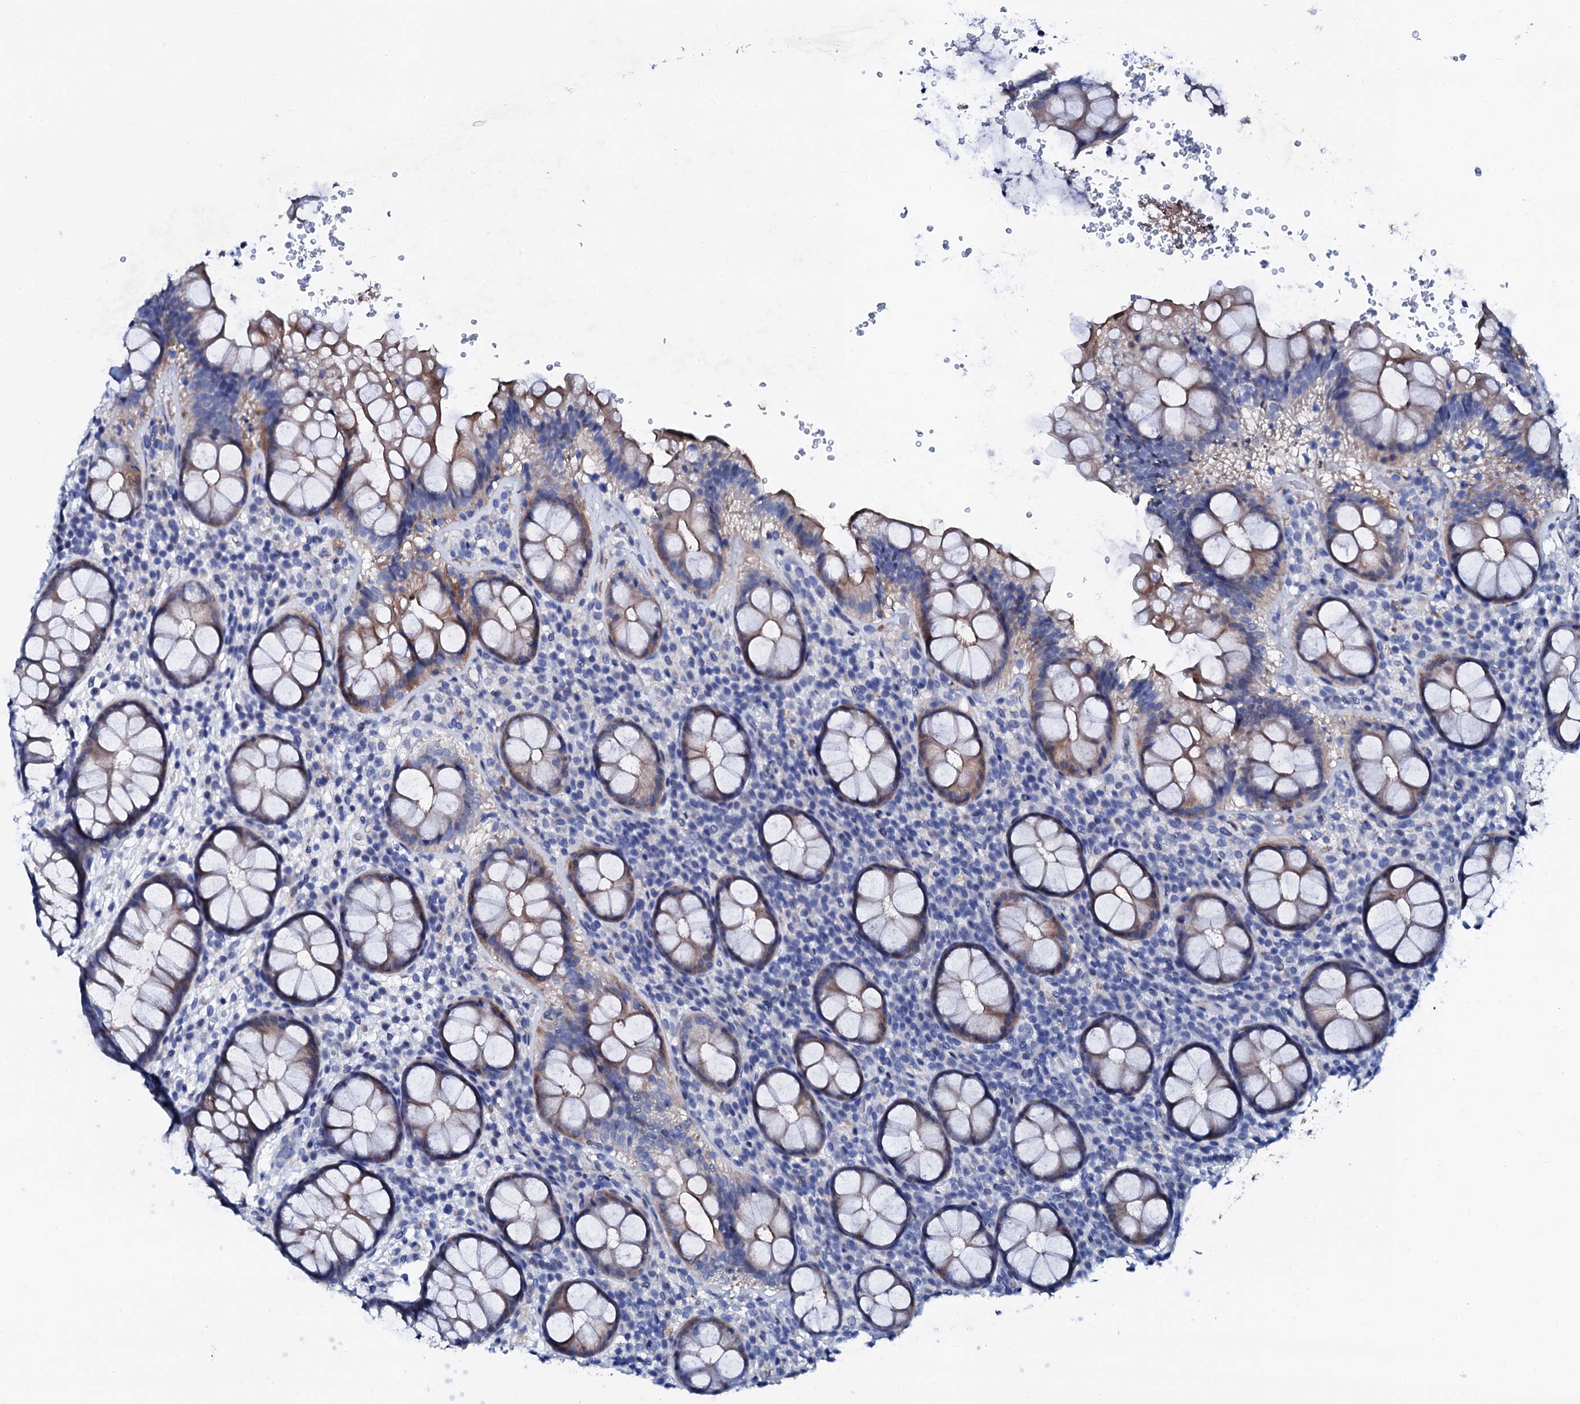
{"staining": {"intensity": "moderate", "quantity": "25%-75%", "location": "cytoplasmic/membranous"}, "tissue": "rectum", "cell_type": "Glandular cells", "image_type": "normal", "snomed": [{"axis": "morphology", "description": "Normal tissue, NOS"}, {"axis": "topography", "description": "Rectum"}], "caption": "Immunohistochemistry of benign human rectum shows medium levels of moderate cytoplasmic/membranous positivity in about 25%-75% of glandular cells.", "gene": "TRDN", "patient": {"sex": "male", "age": 83}}